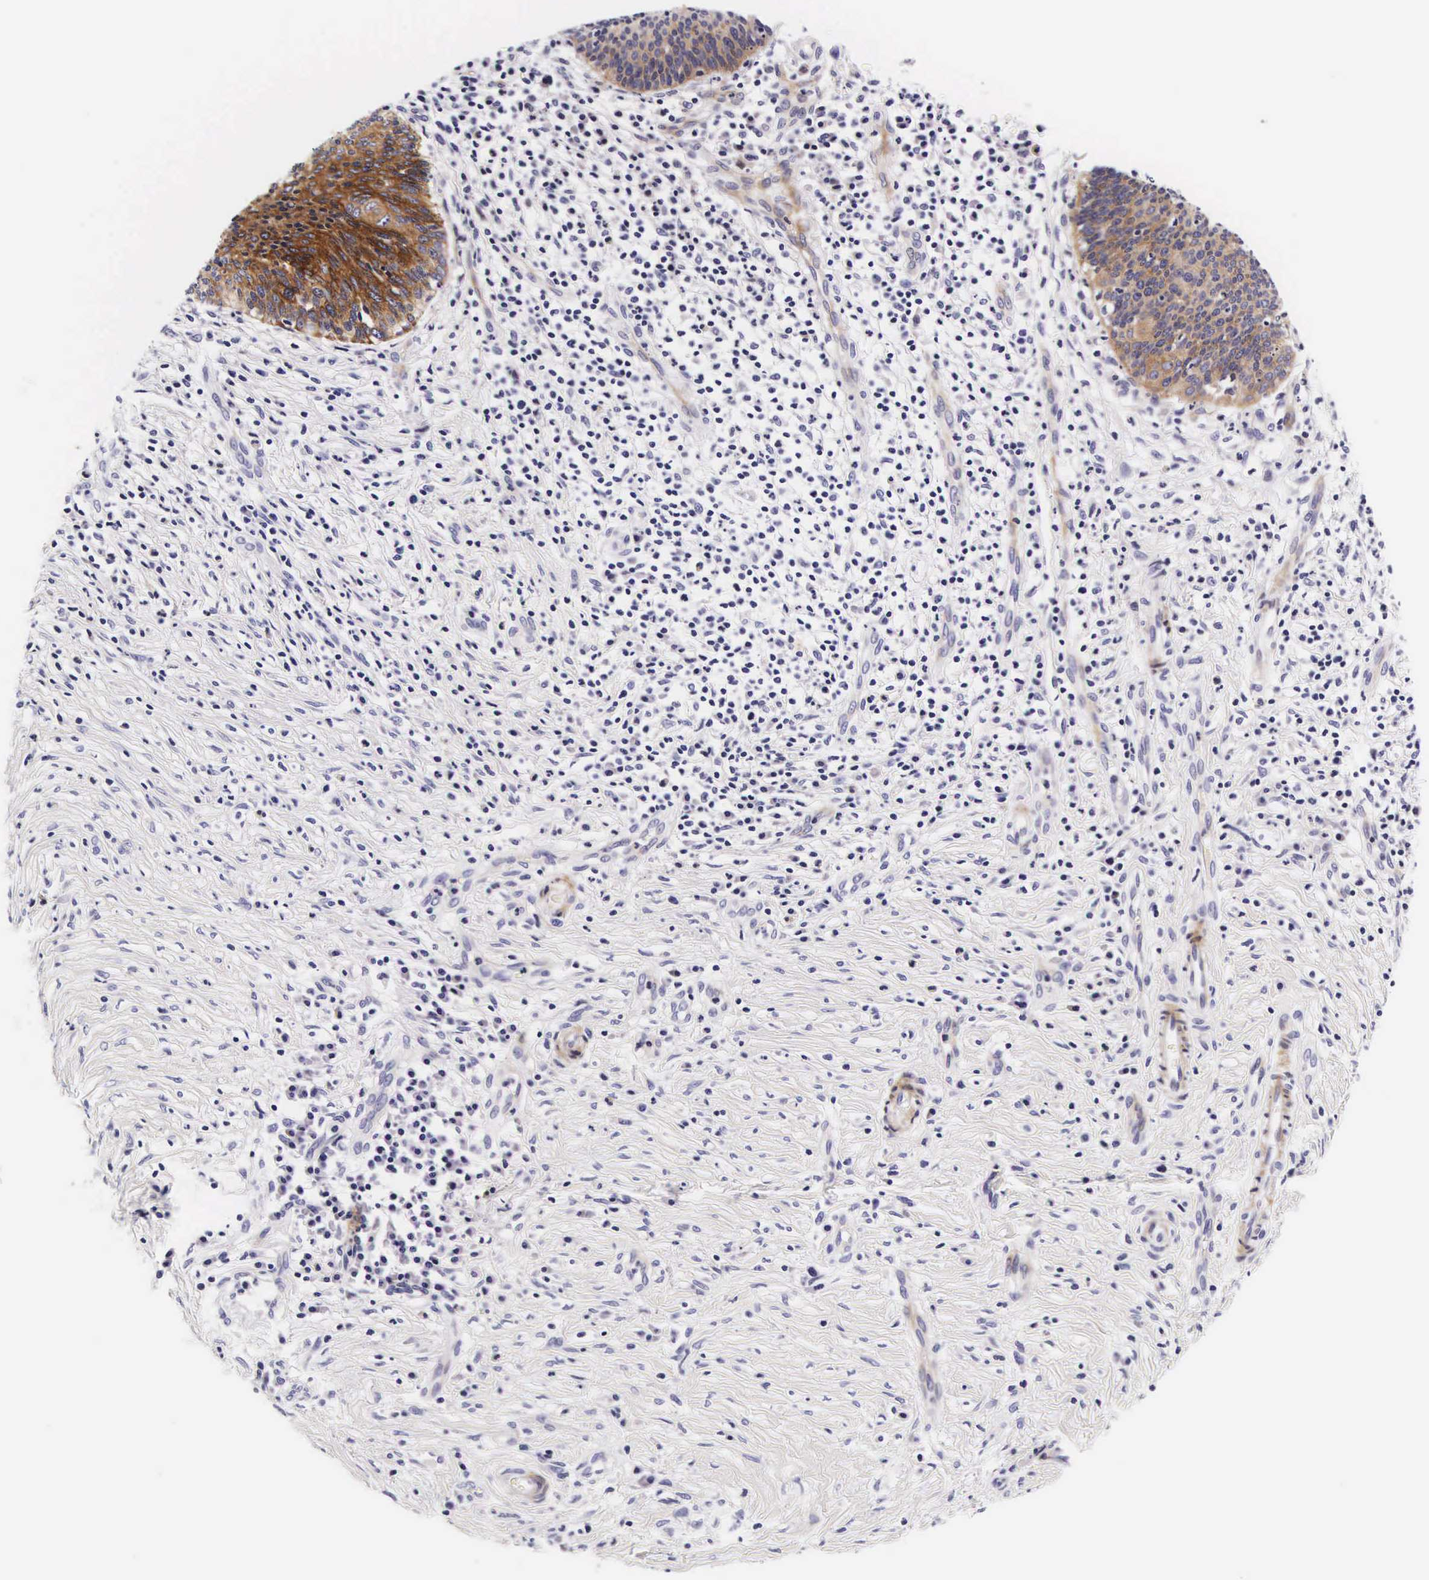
{"staining": {"intensity": "moderate", "quantity": ">75%", "location": "cytoplasmic/membranous"}, "tissue": "cervical cancer", "cell_type": "Tumor cells", "image_type": "cancer", "snomed": [{"axis": "morphology", "description": "Squamous cell carcinoma, NOS"}, {"axis": "topography", "description": "Cervix"}], "caption": "Immunohistochemistry (IHC) (DAB) staining of cervical cancer (squamous cell carcinoma) demonstrates moderate cytoplasmic/membranous protein positivity in about >75% of tumor cells.", "gene": "UPRT", "patient": {"sex": "female", "age": 41}}